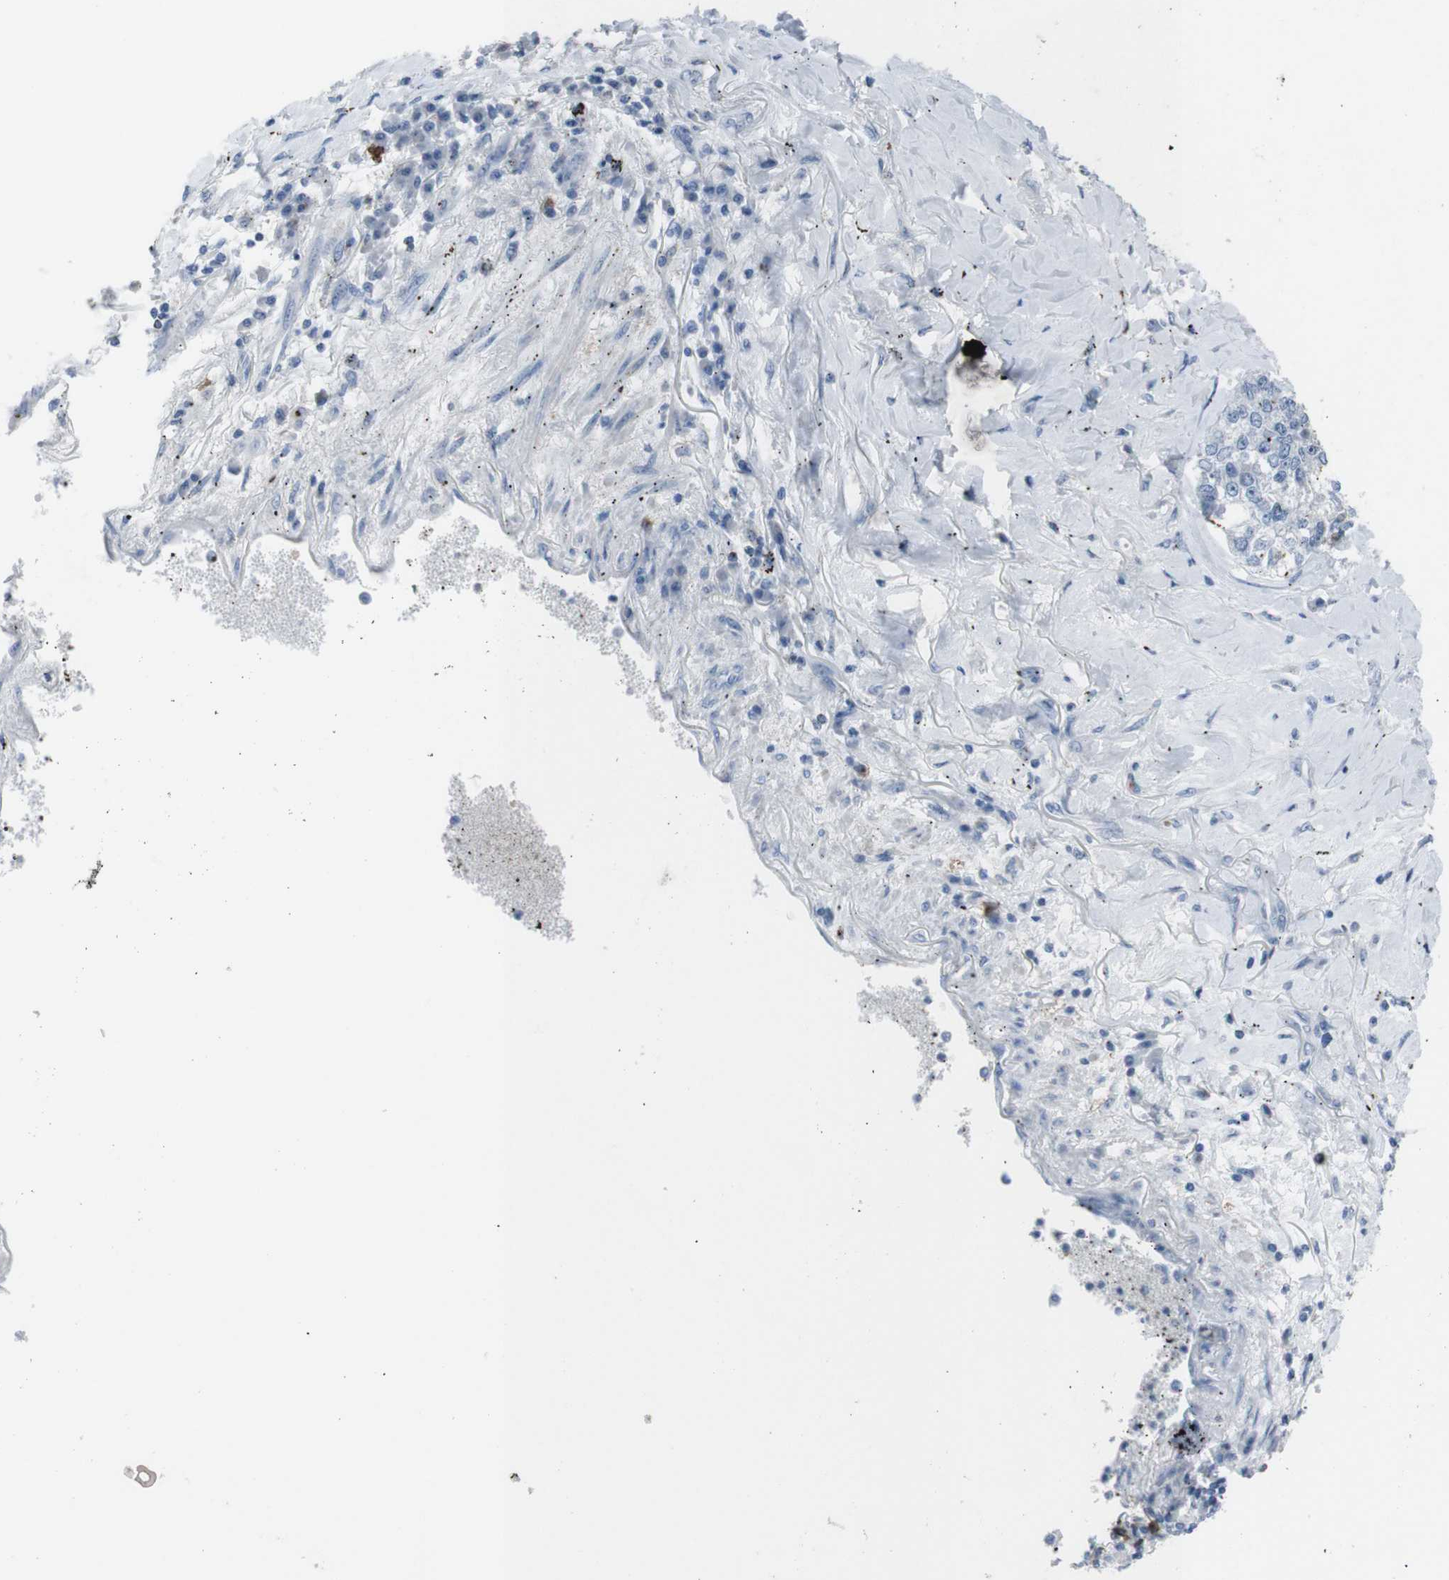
{"staining": {"intensity": "negative", "quantity": "none", "location": "none"}, "tissue": "lung cancer", "cell_type": "Tumor cells", "image_type": "cancer", "snomed": [{"axis": "morphology", "description": "Adenocarcinoma, NOS"}, {"axis": "topography", "description": "Lung"}], "caption": "The micrograph shows no significant expression in tumor cells of lung adenocarcinoma.", "gene": "ST6GAL1", "patient": {"sex": "male", "age": 49}}